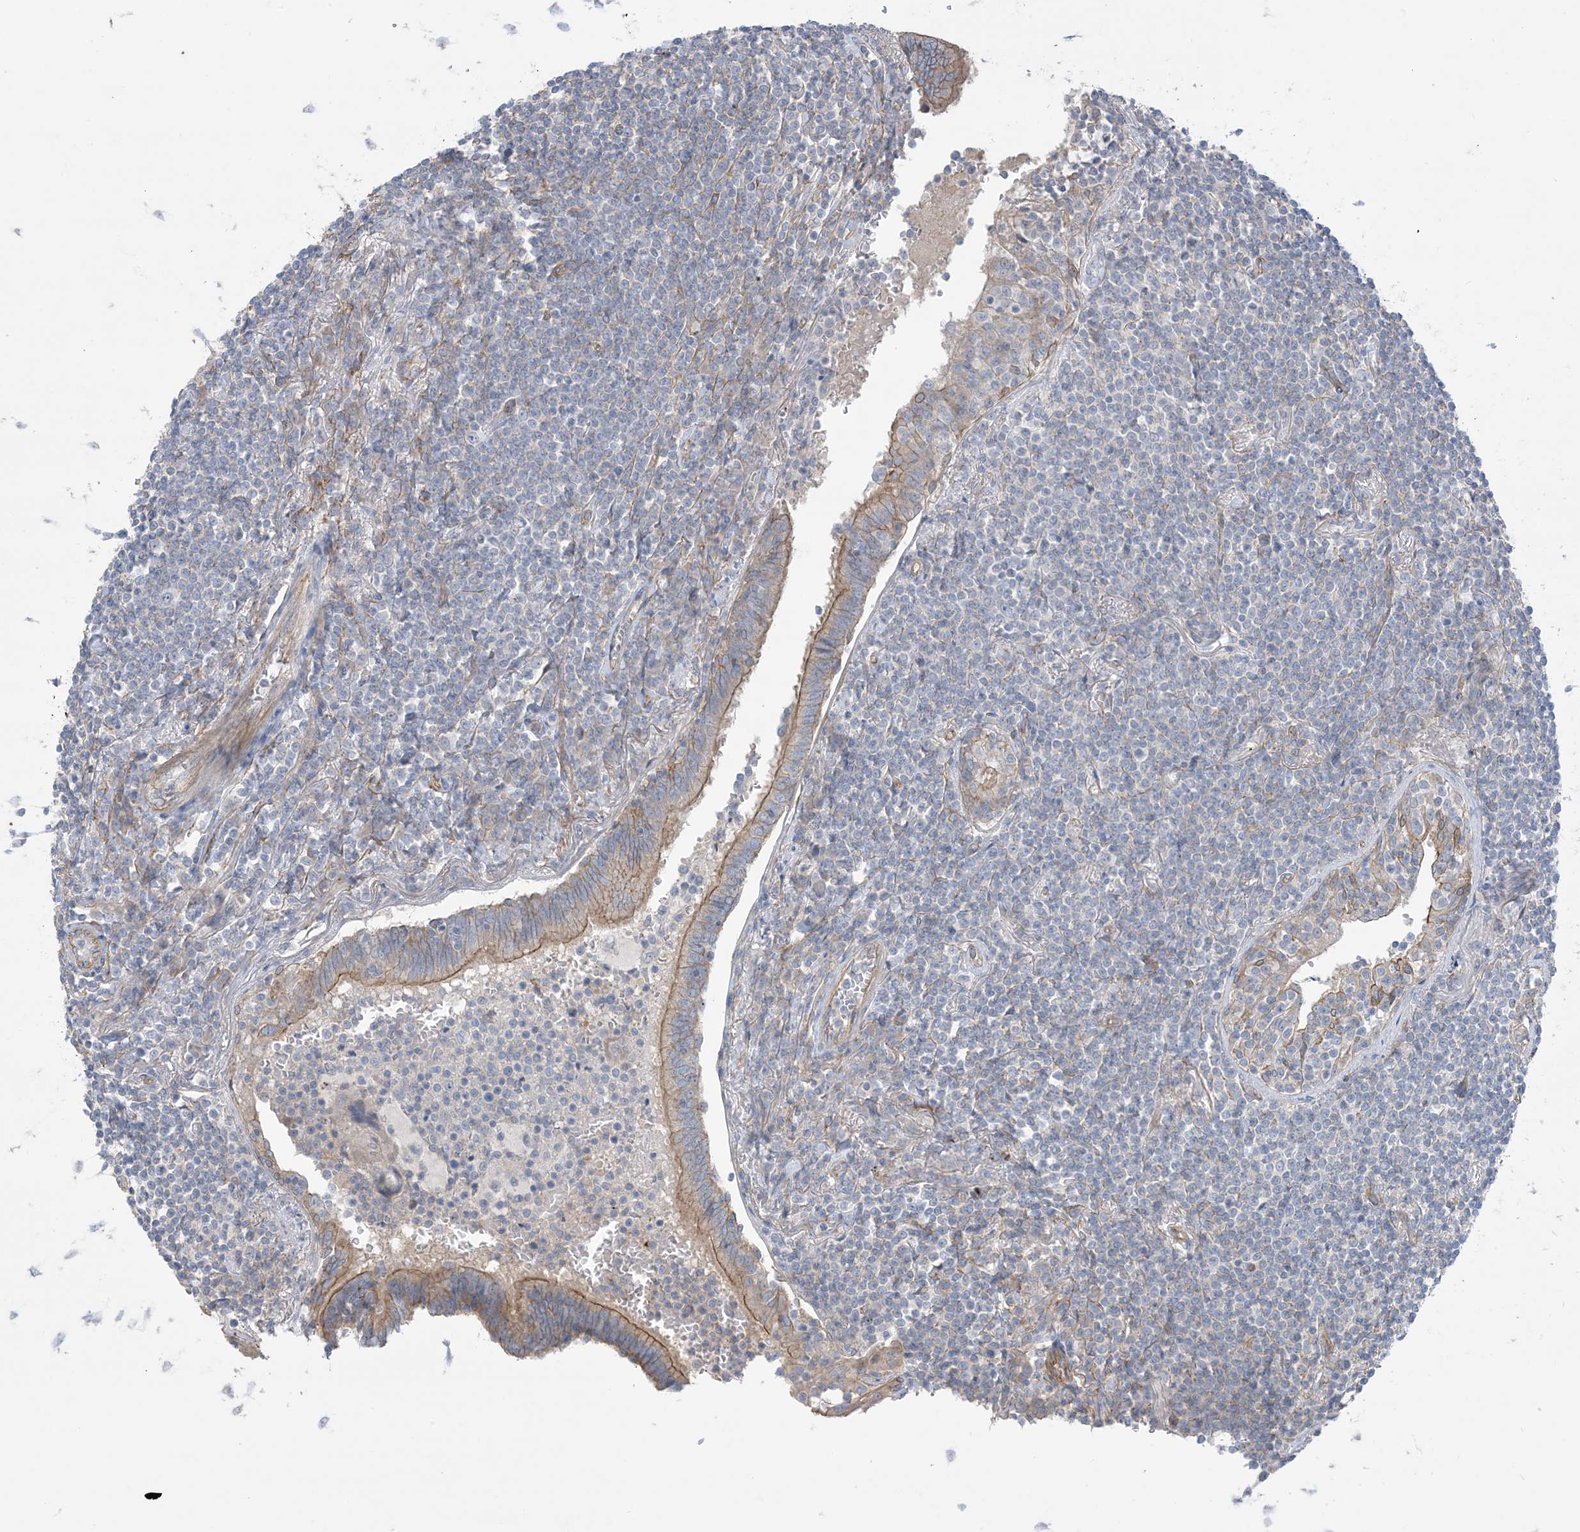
{"staining": {"intensity": "negative", "quantity": "none", "location": "none"}, "tissue": "lymphoma", "cell_type": "Tumor cells", "image_type": "cancer", "snomed": [{"axis": "morphology", "description": "Malignant lymphoma, non-Hodgkin's type, Low grade"}, {"axis": "topography", "description": "Lung"}], "caption": "There is no significant positivity in tumor cells of lymphoma.", "gene": "CCNY", "patient": {"sex": "female", "age": 71}}